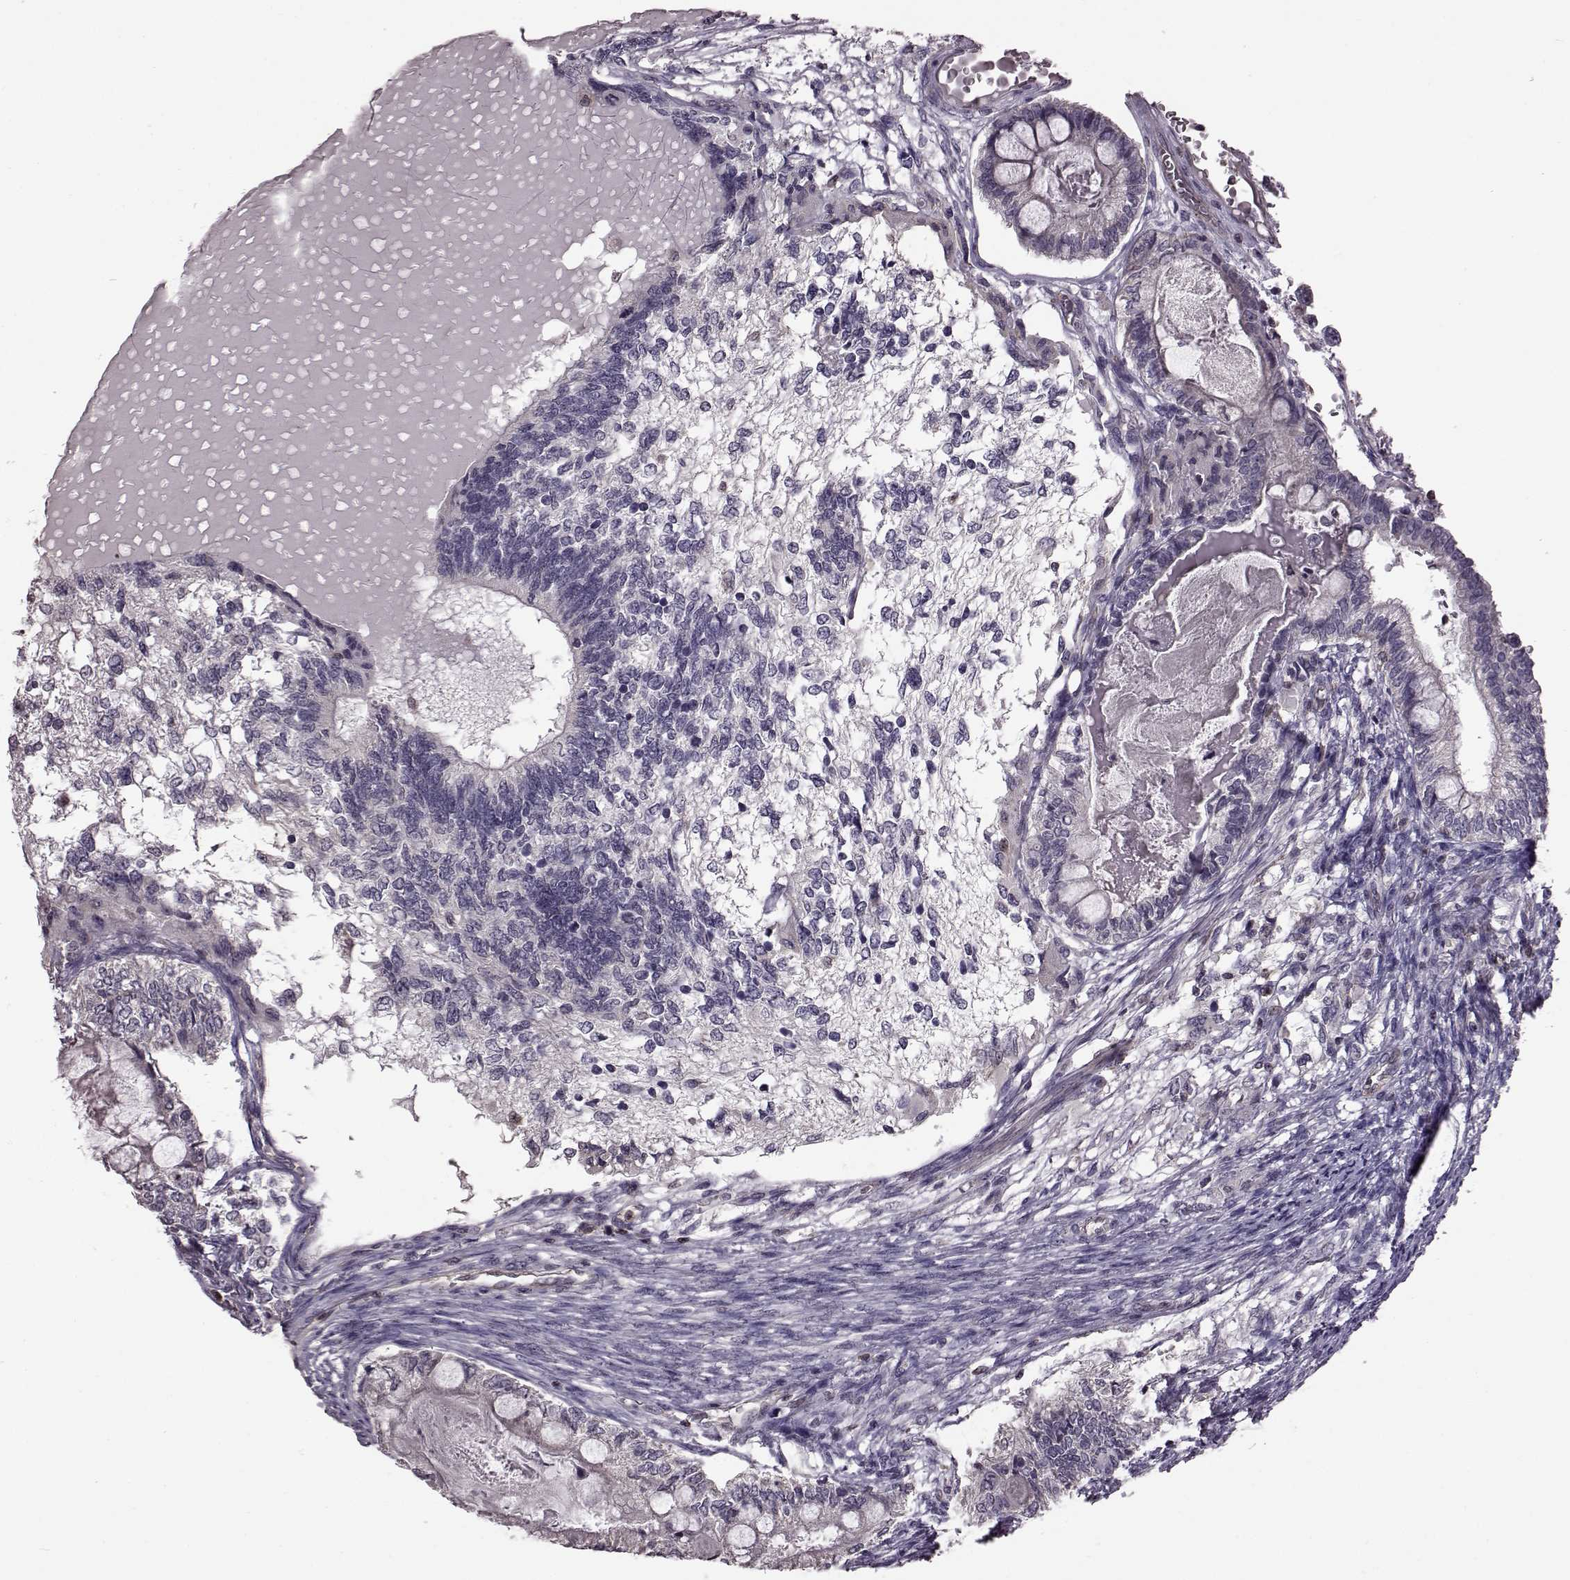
{"staining": {"intensity": "negative", "quantity": "none", "location": "none"}, "tissue": "testis cancer", "cell_type": "Tumor cells", "image_type": "cancer", "snomed": [{"axis": "morphology", "description": "Seminoma, NOS"}, {"axis": "morphology", "description": "Carcinoma, Embryonal, NOS"}, {"axis": "topography", "description": "Testis"}], "caption": "Protein analysis of seminoma (testis) exhibits no significant expression in tumor cells.", "gene": "CDC42SE1", "patient": {"sex": "male", "age": 41}}